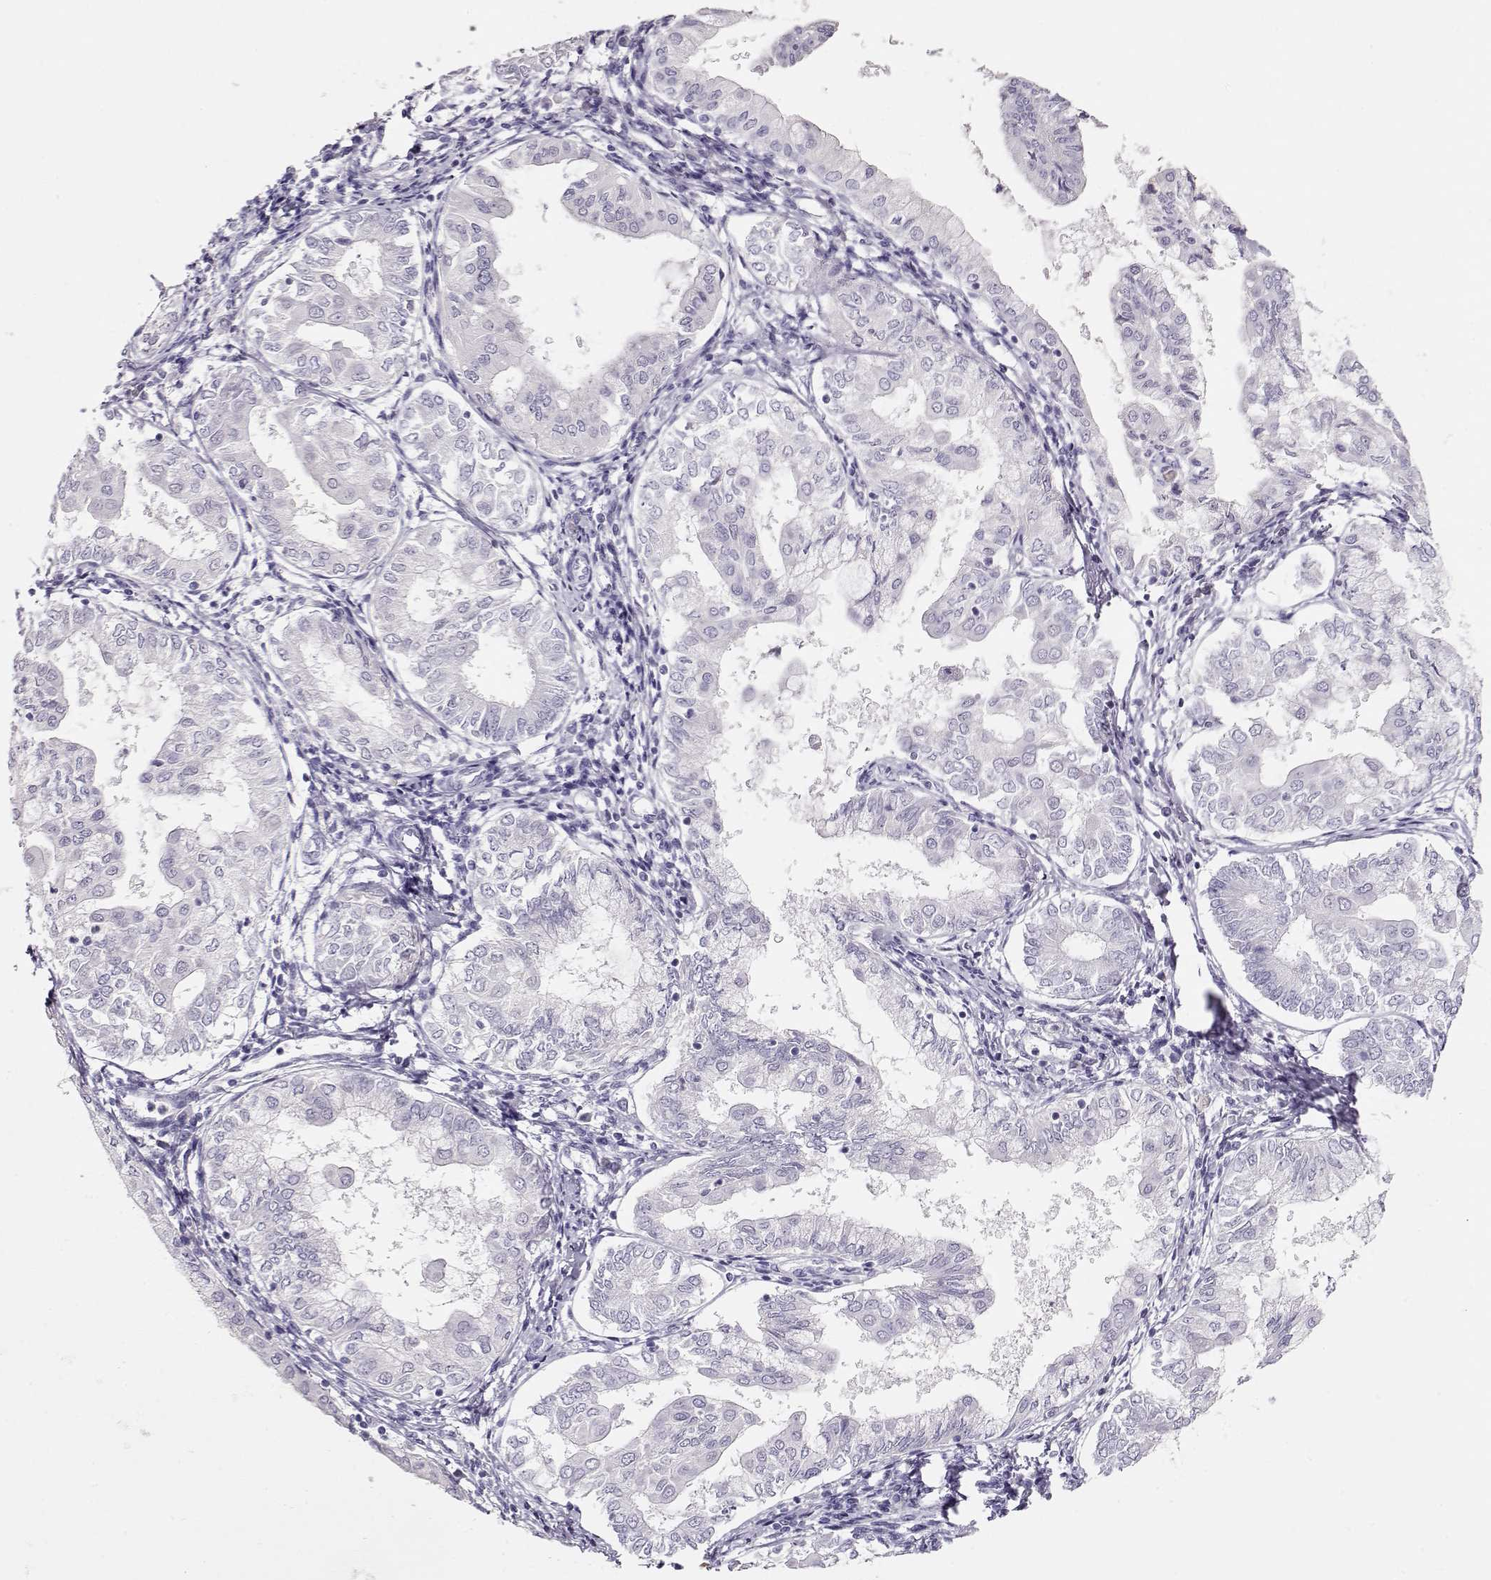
{"staining": {"intensity": "negative", "quantity": "none", "location": "none"}, "tissue": "endometrial cancer", "cell_type": "Tumor cells", "image_type": "cancer", "snomed": [{"axis": "morphology", "description": "Adenocarcinoma, NOS"}, {"axis": "topography", "description": "Endometrium"}], "caption": "An immunohistochemistry photomicrograph of endometrial cancer (adenocarcinoma) is shown. There is no staining in tumor cells of endometrial cancer (adenocarcinoma).", "gene": "RBM44", "patient": {"sex": "female", "age": 68}}